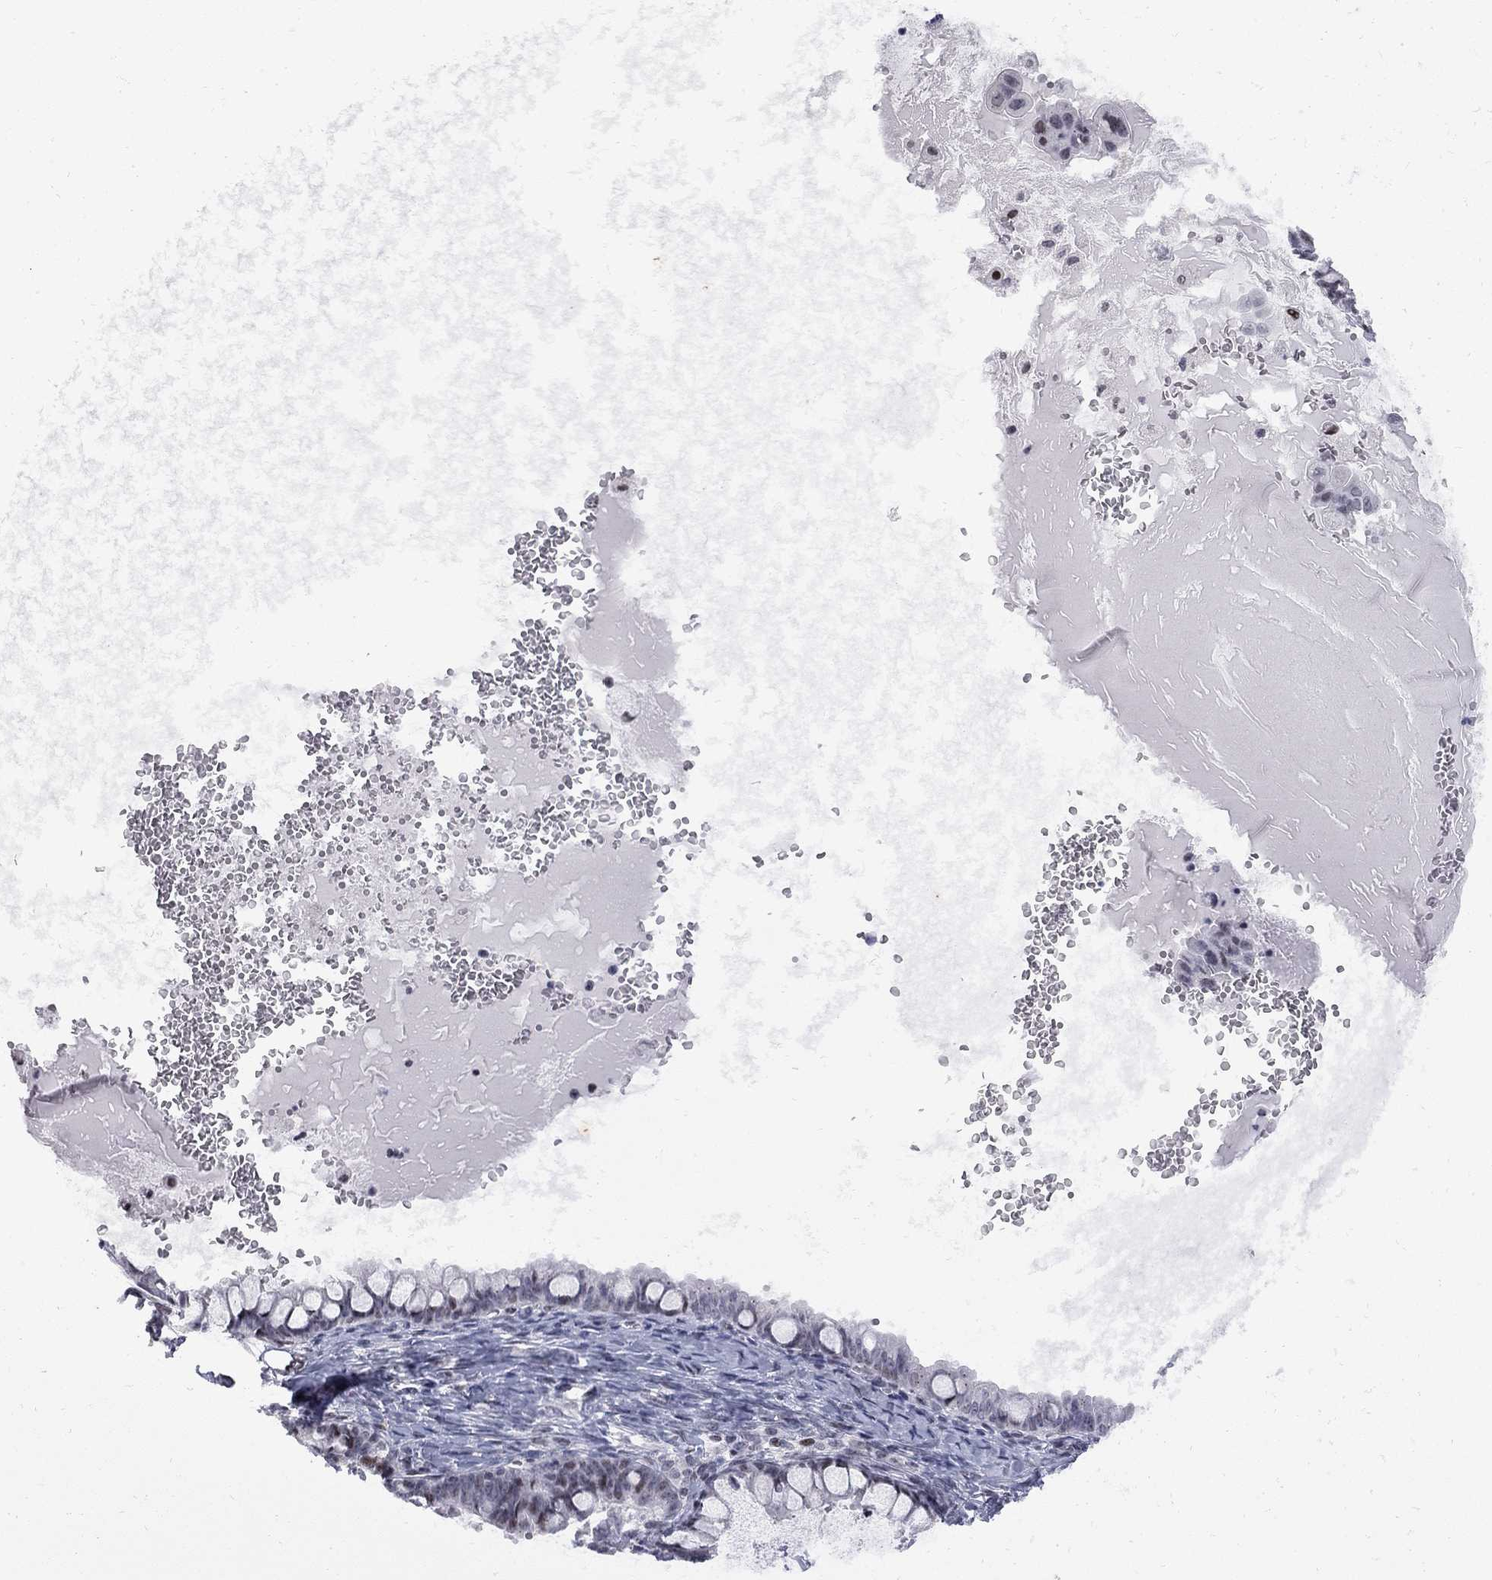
{"staining": {"intensity": "weak", "quantity": "25%-75%", "location": "nuclear"}, "tissue": "ovarian cancer", "cell_type": "Tumor cells", "image_type": "cancer", "snomed": [{"axis": "morphology", "description": "Cystadenocarcinoma, mucinous, NOS"}, {"axis": "topography", "description": "Ovary"}], "caption": "Ovarian cancer stained with DAB (3,3'-diaminobenzidine) immunohistochemistry exhibits low levels of weak nuclear expression in about 25%-75% of tumor cells.", "gene": "ZNF154", "patient": {"sex": "female", "age": 63}}